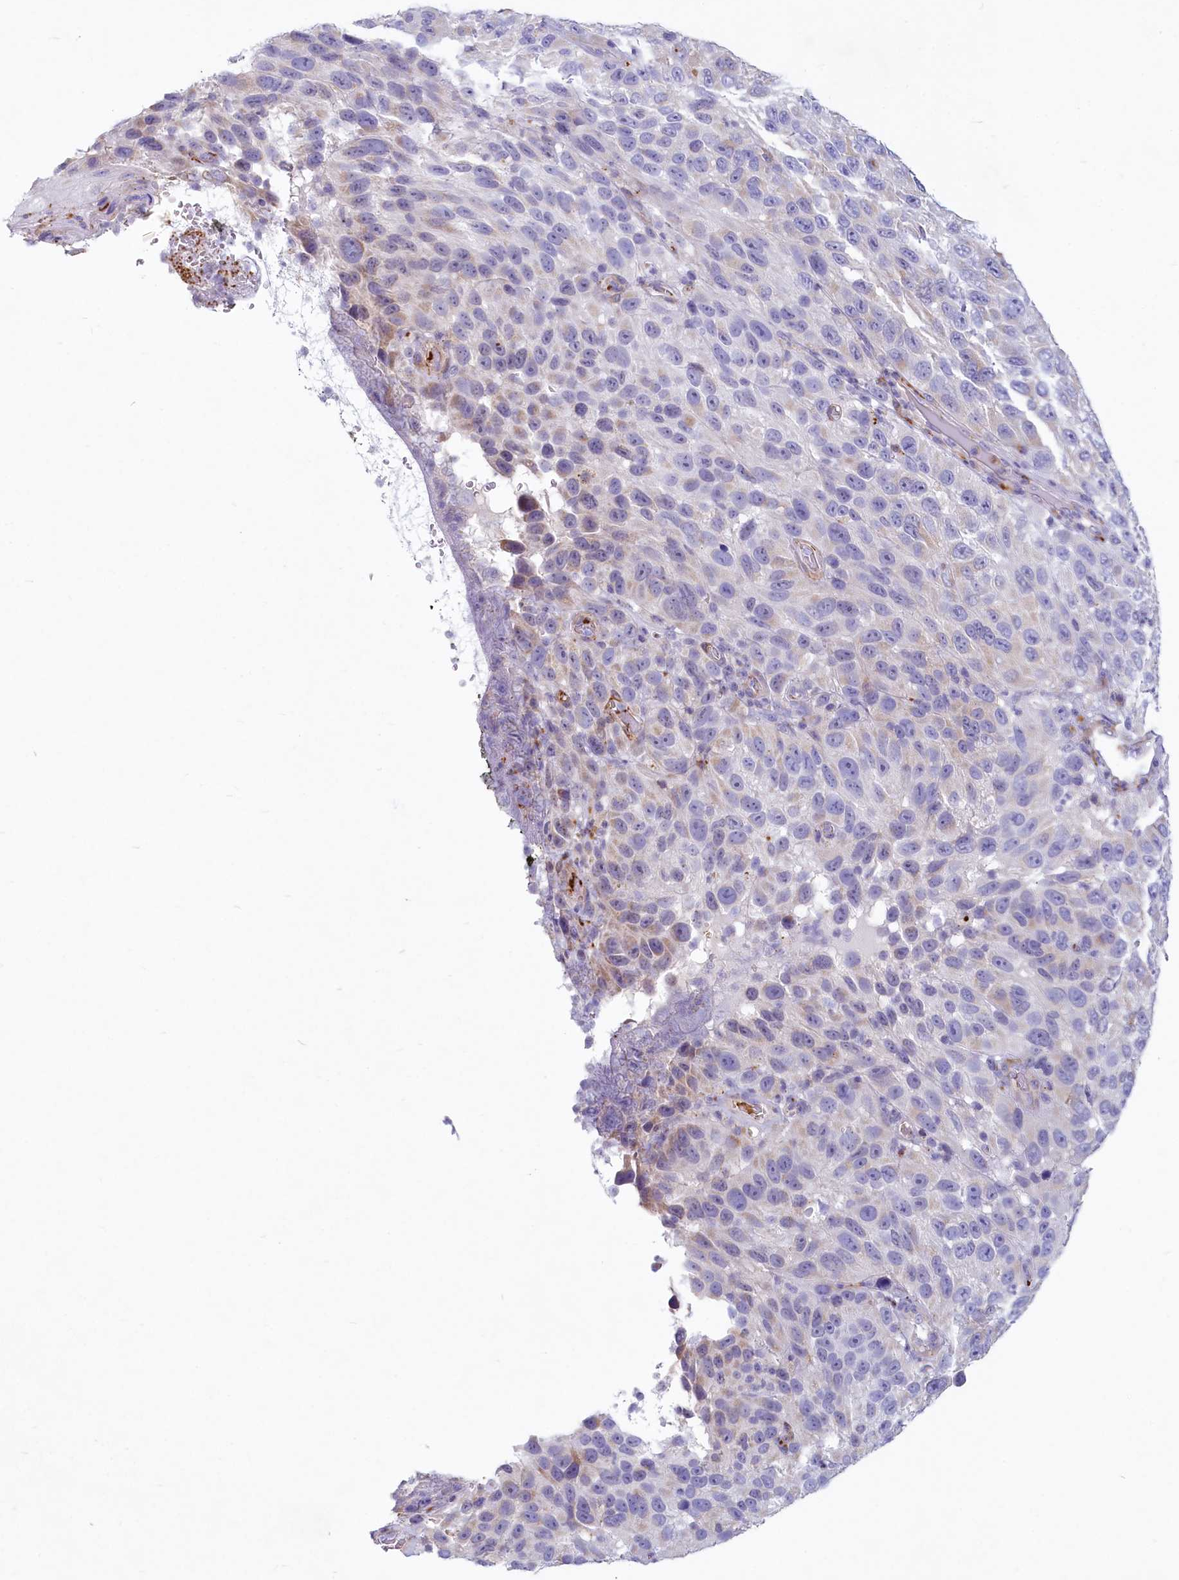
{"staining": {"intensity": "negative", "quantity": "none", "location": "none"}, "tissue": "melanoma", "cell_type": "Tumor cells", "image_type": "cancer", "snomed": [{"axis": "morphology", "description": "Malignant melanoma, NOS"}, {"axis": "topography", "description": "Skin"}], "caption": "The immunohistochemistry histopathology image has no significant expression in tumor cells of malignant melanoma tissue.", "gene": "LMOD3", "patient": {"sex": "female", "age": 96}}